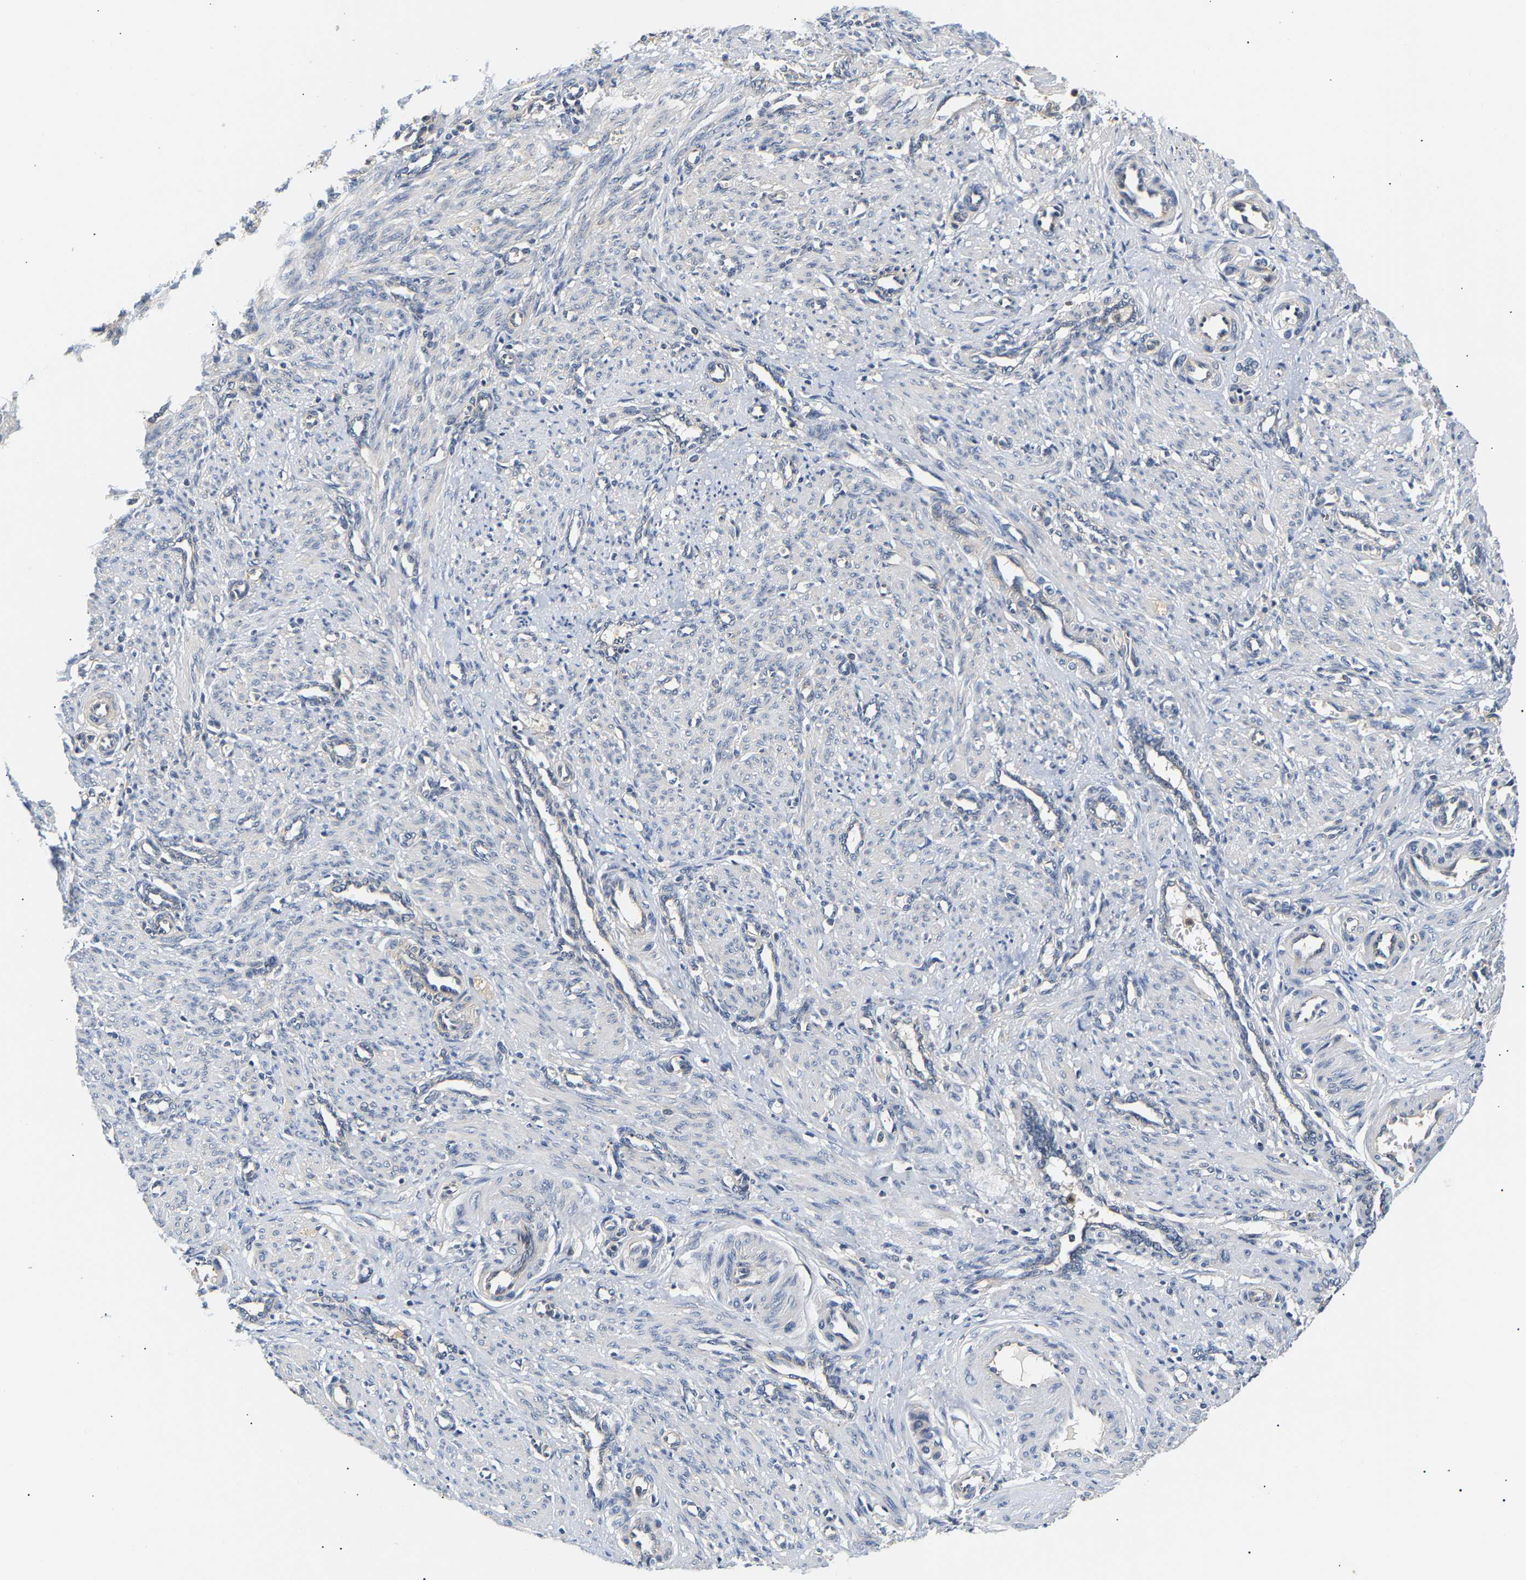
{"staining": {"intensity": "negative", "quantity": "none", "location": "none"}, "tissue": "smooth muscle", "cell_type": "Smooth muscle cells", "image_type": "normal", "snomed": [{"axis": "morphology", "description": "Normal tissue, NOS"}, {"axis": "topography", "description": "Endometrium"}], "caption": "DAB (3,3'-diaminobenzidine) immunohistochemical staining of unremarkable human smooth muscle exhibits no significant expression in smooth muscle cells.", "gene": "PPID", "patient": {"sex": "female", "age": 33}}